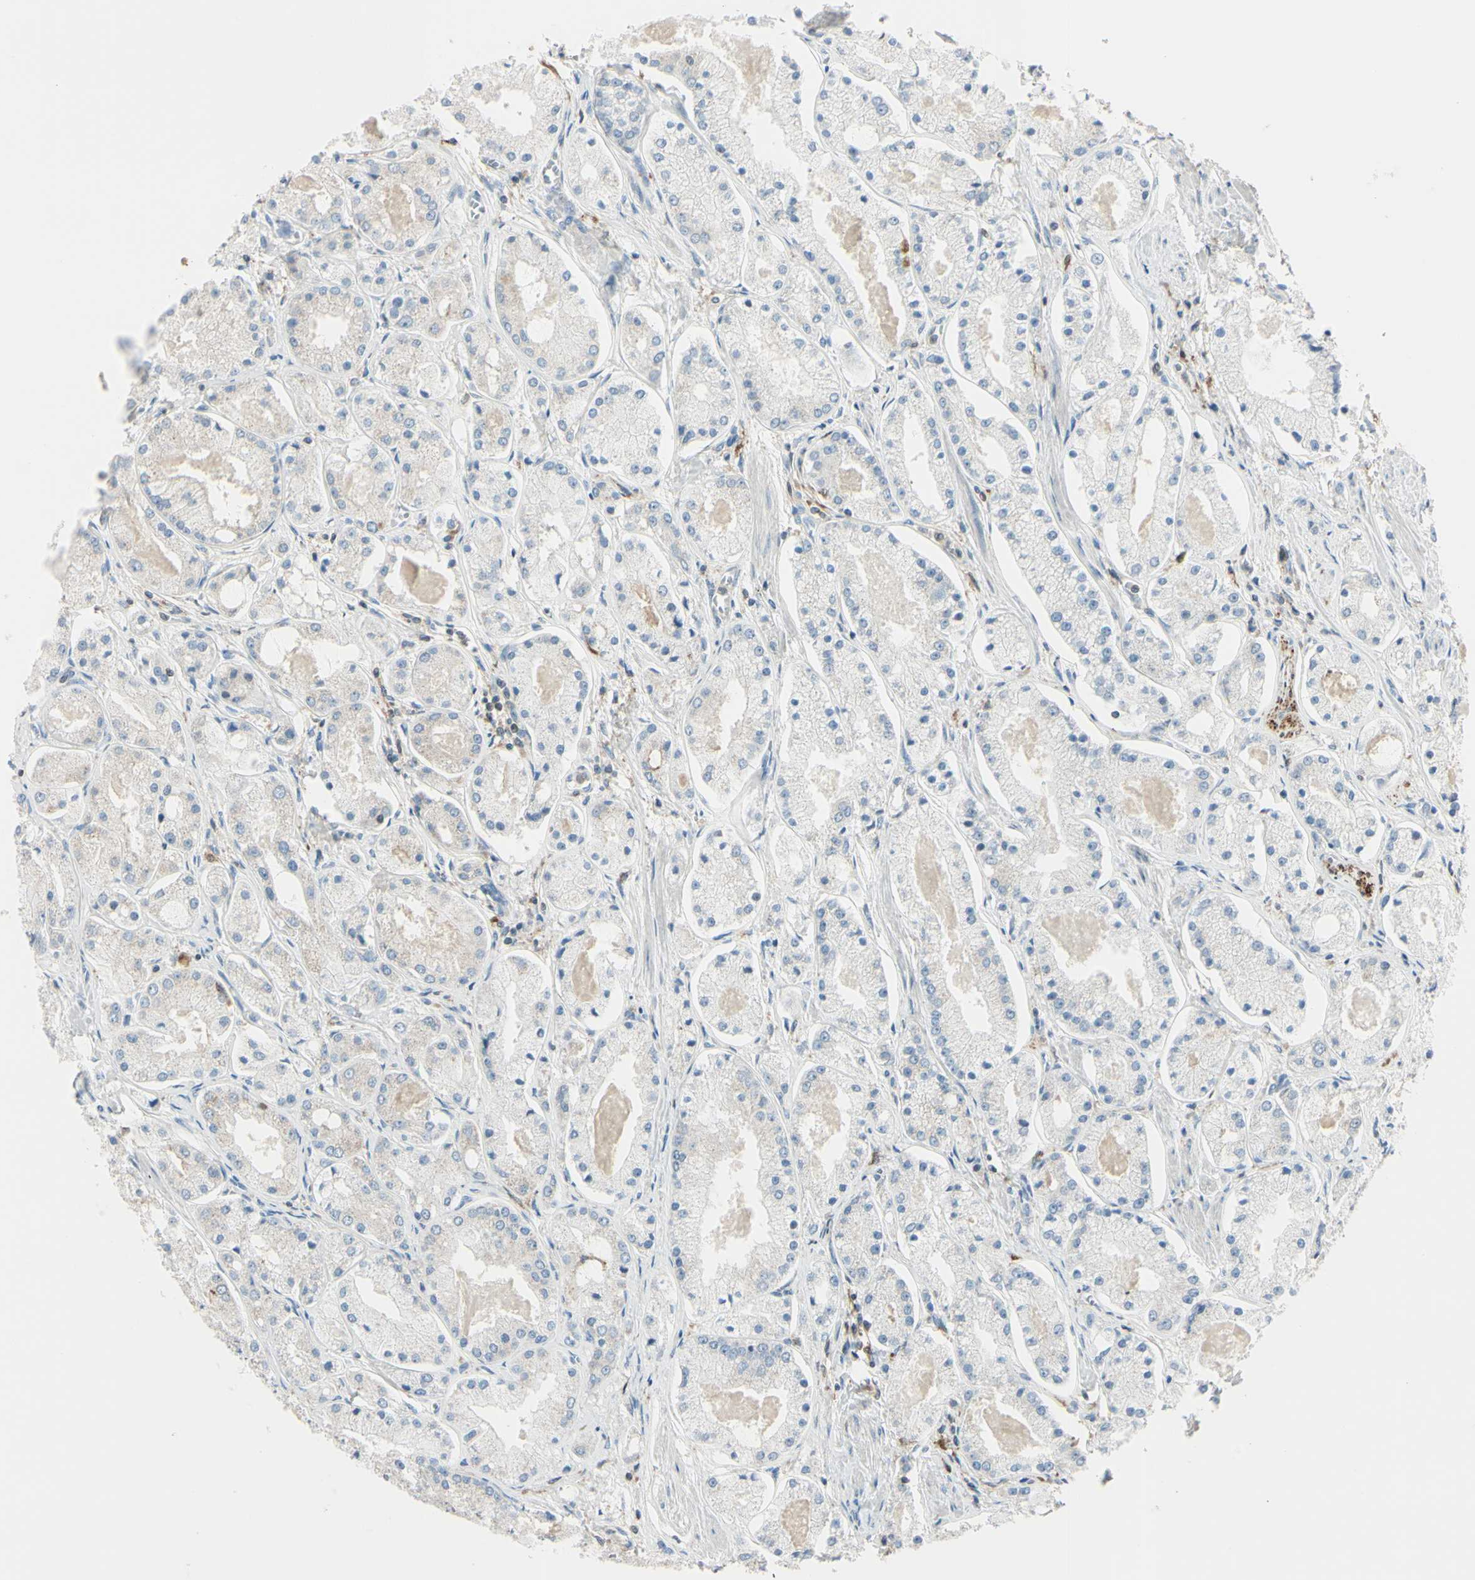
{"staining": {"intensity": "negative", "quantity": "none", "location": "none"}, "tissue": "prostate cancer", "cell_type": "Tumor cells", "image_type": "cancer", "snomed": [{"axis": "morphology", "description": "Adenocarcinoma, High grade"}, {"axis": "topography", "description": "Prostate"}], "caption": "IHC histopathology image of neoplastic tissue: prostate cancer (adenocarcinoma (high-grade)) stained with DAB (3,3'-diaminobenzidine) shows no significant protein expression in tumor cells. (DAB immunohistochemistry (IHC) visualized using brightfield microscopy, high magnification).", "gene": "CYRIB", "patient": {"sex": "male", "age": 66}}